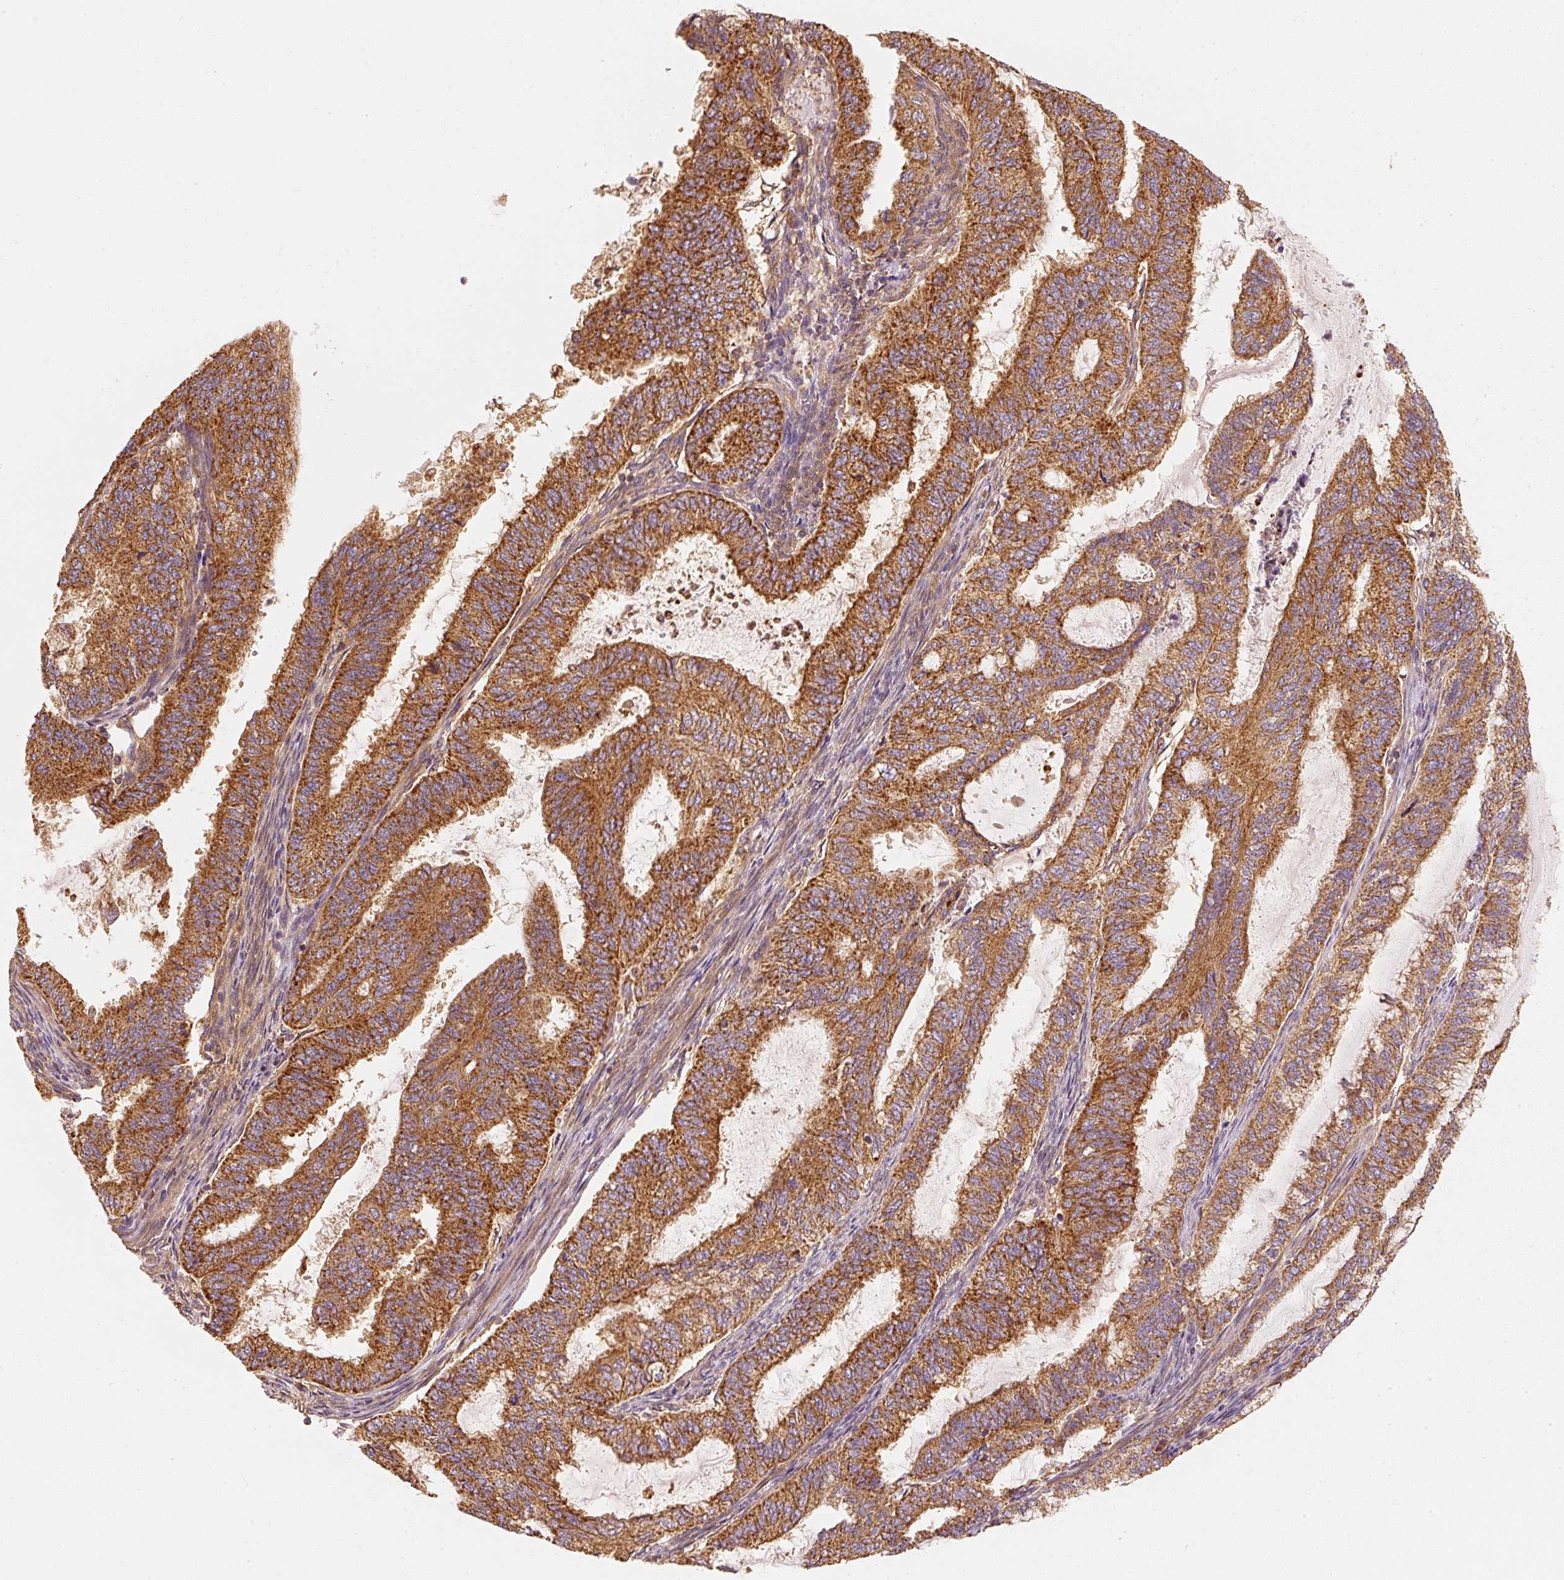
{"staining": {"intensity": "strong", "quantity": ">75%", "location": "cytoplasmic/membranous"}, "tissue": "endometrial cancer", "cell_type": "Tumor cells", "image_type": "cancer", "snomed": [{"axis": "morphology", "description": "Adenocarcinoma, NOS"}, {"axis": "topography", "description": "Endometrium"}], "caption": "This is an image of immunohistochemistry staining of adenocarcinoma (endometrial), which shows strong staining in the cytoplasmic/membranous of tumor cells.", "gene": "TOMM40", "patient": {"sex": "female", "age": 51}}